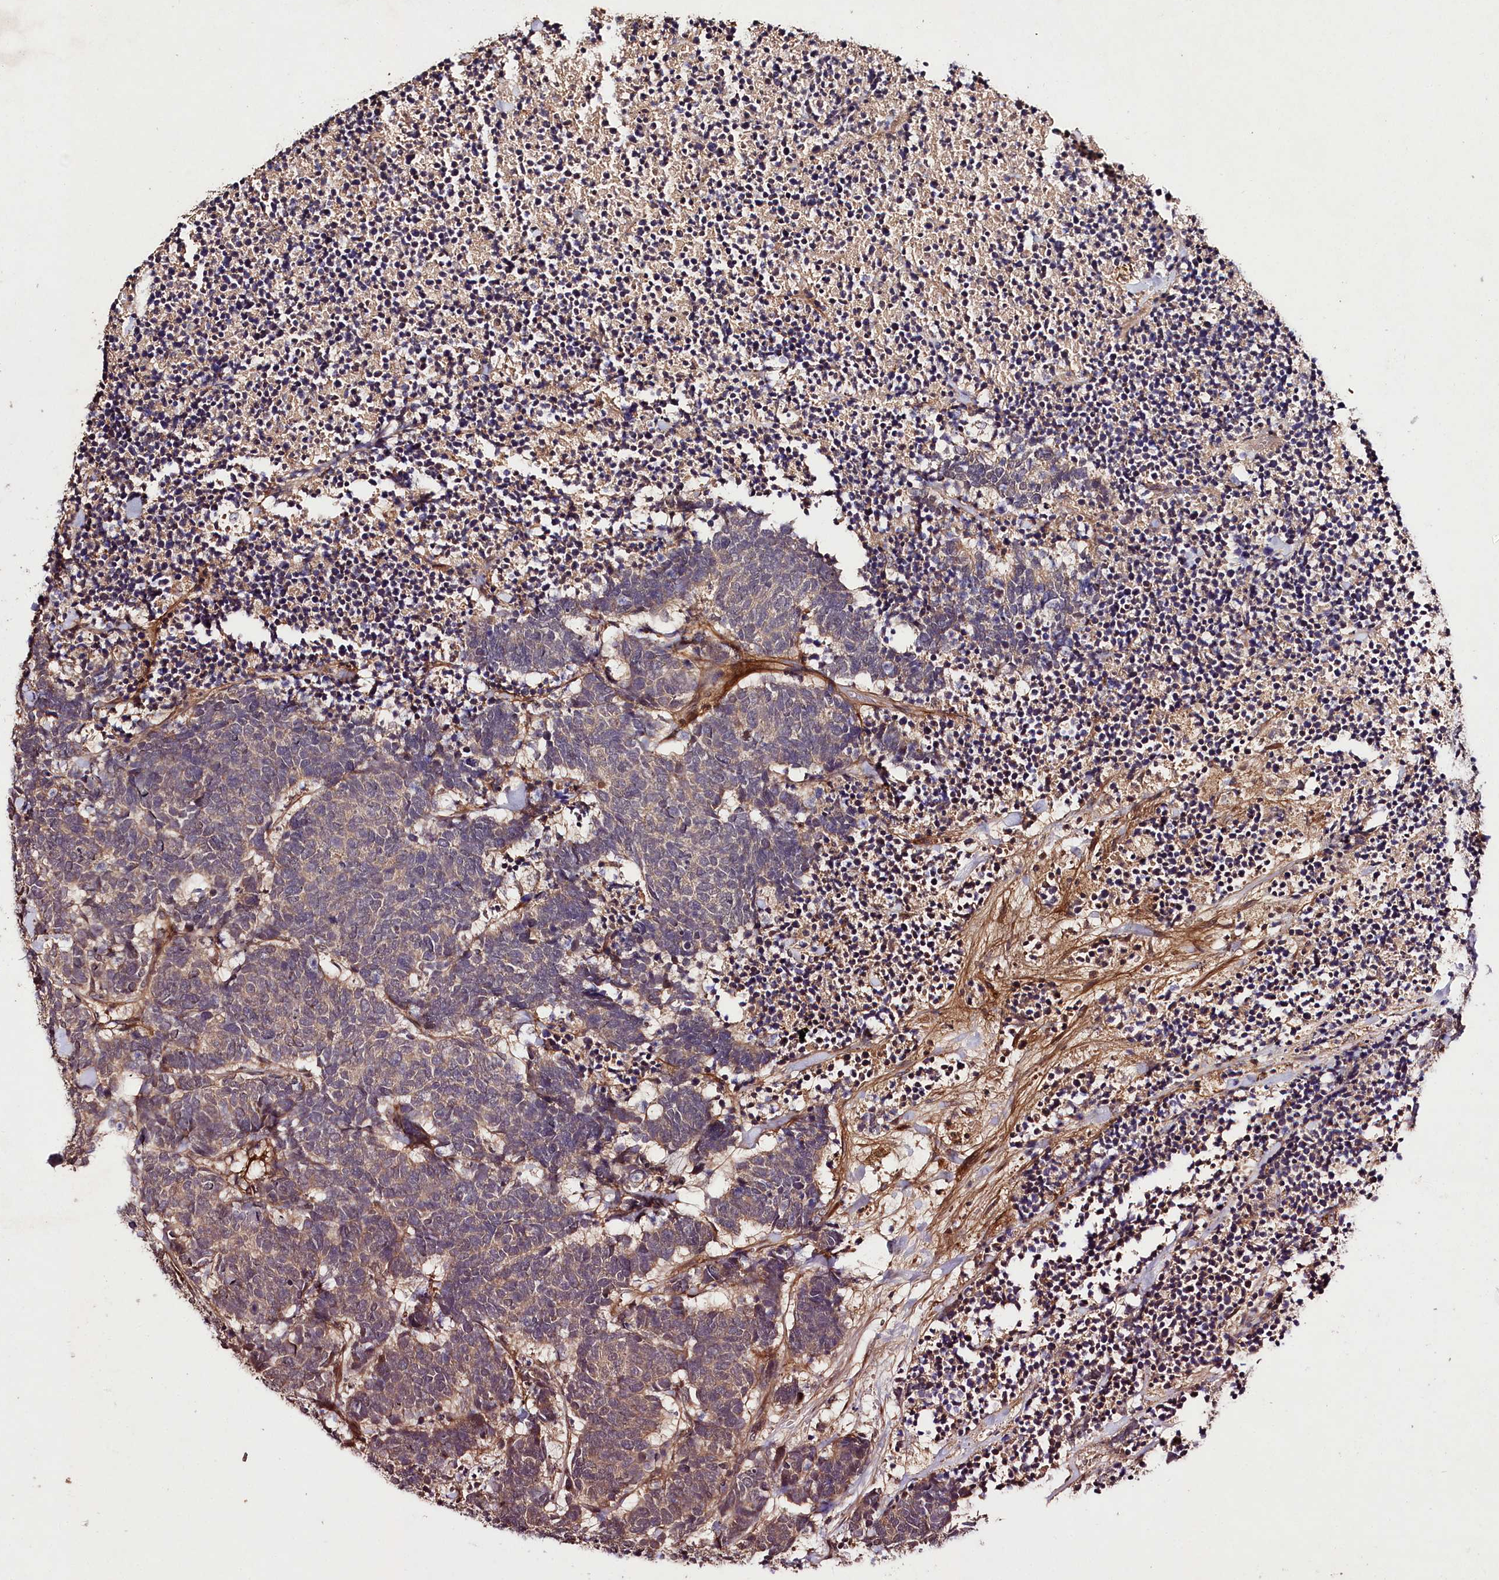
{"staining": {"intensity": "weak", "quantity": "<25%", "location": "cytoplasmic/membranous"}, "tissue": "carcinoid", "cell_type": "Tumor cells", "image_type": "cancer", "snomed": [{"axis": "morphology", "description": "Carcinoma, NOS"}, {"axis": "morphology", "description": "Carcinoid, malignant, NOS"}, {"axis": "topography", "description": "Urinary bladder"}], "caption": "Immunohistochemistry image of neoplastic tissue: human carcinoid (malignant) stained with DAB displays no significant protein staining in tumor cells.", "gene": "TNPO3", "patient": {"sex": "male", "age": 57}}